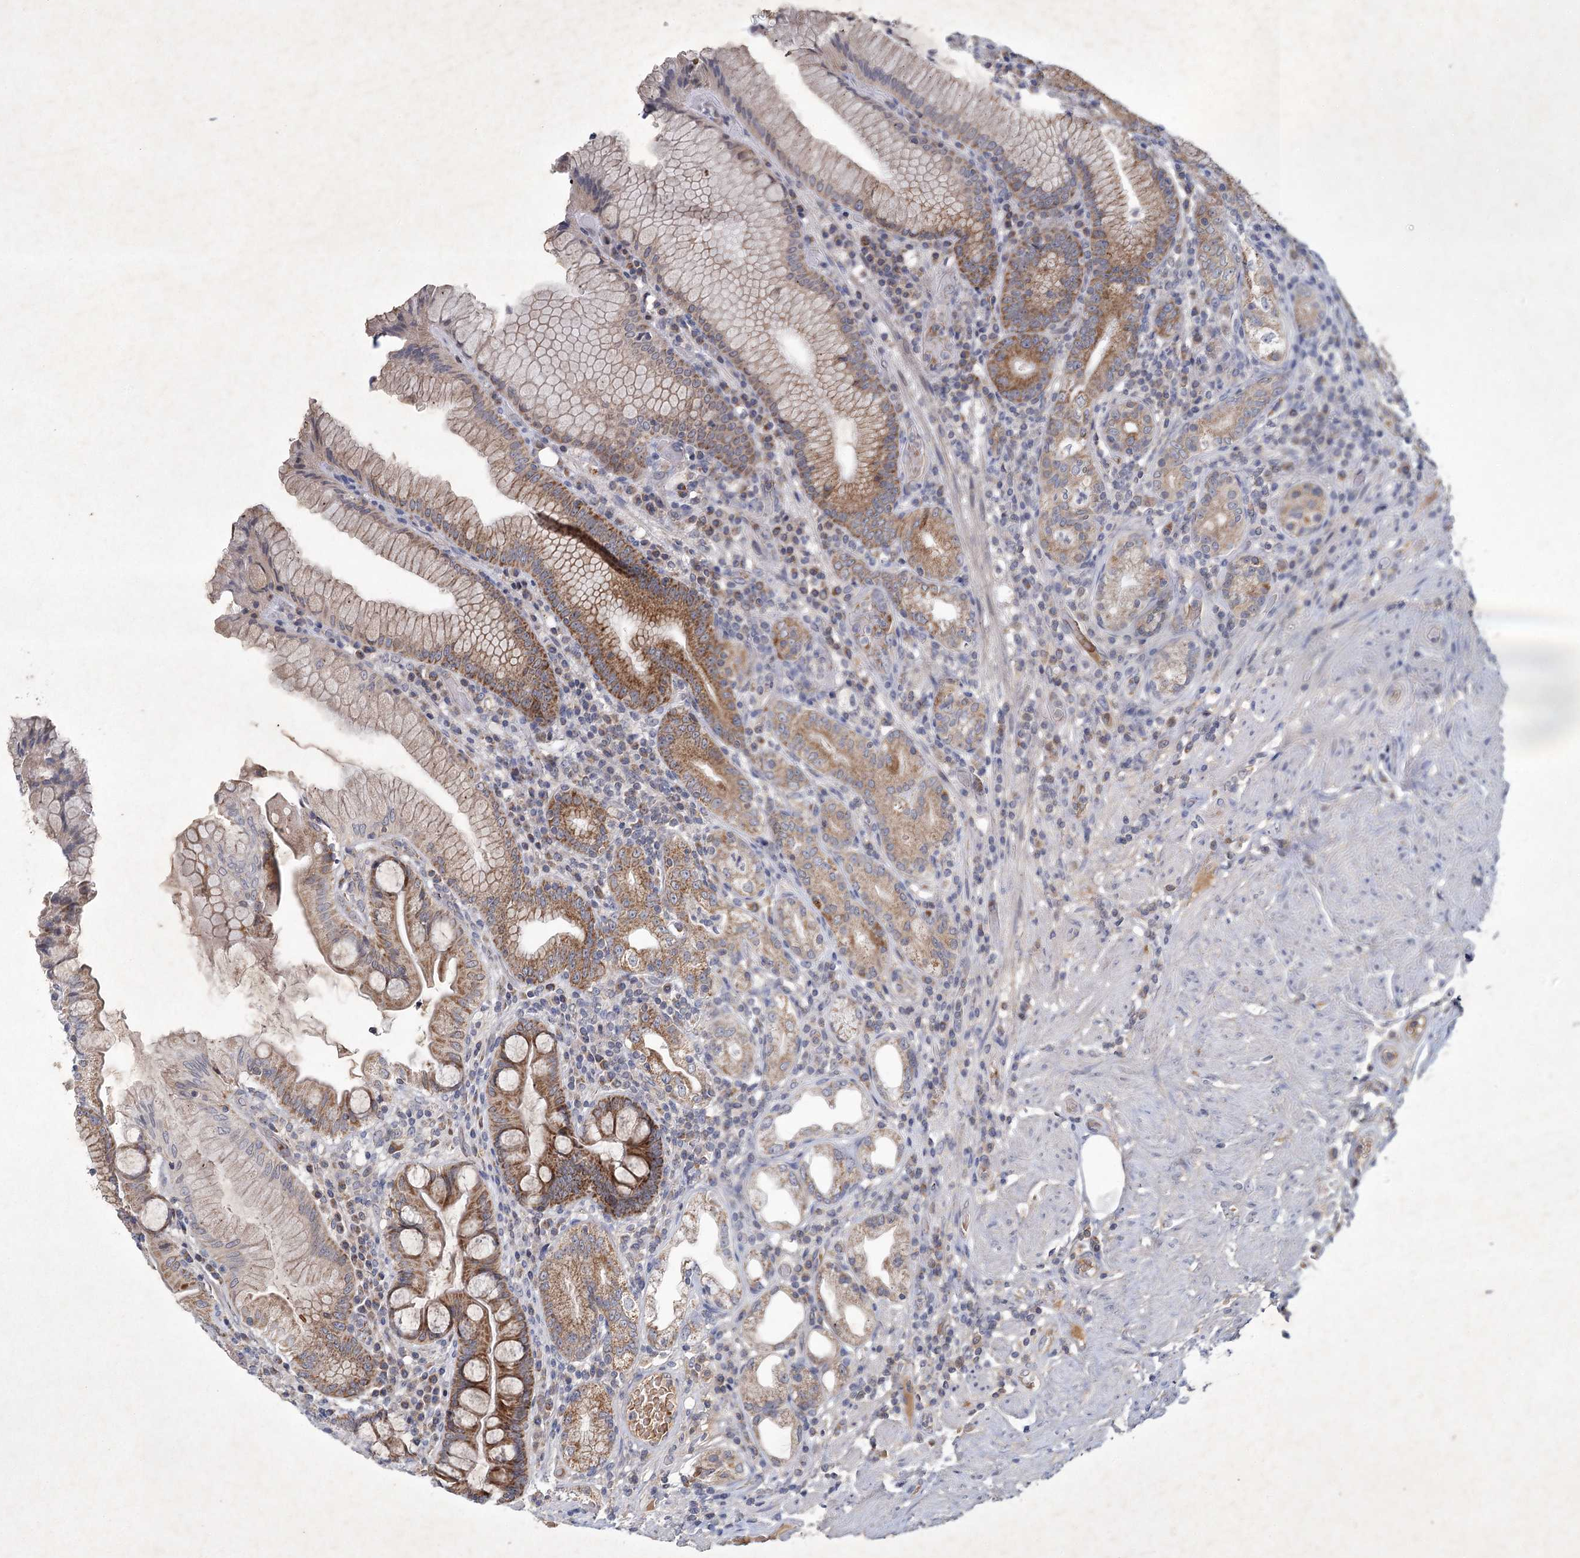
{"staining": {"intensity": "moderate", "quantity": ">75%", "location": "cytoplasmic/membranous"}, "tissue": "stomach", "cell_type": "Glandular cells", "image_type": "normal", "snomed": [{"axis": "morphology", "description": "Normal tissue, NOS"}, {"axis": "topography", "description": "Stomach, upper"}, {"axis": "topography", "description": "Stomach, lower"}], "caption": "IHC staining of normal stomach, which exhibits medium levels of moderate cytoplasmic/membranous expression in about >75% of glandular cells indicating moderate cytoplasmic/membranous protein expression. The staining was performed using DAB (brown) for protein detection and nuclei were counterstained in hematoxylin (blue).", "gene": "MRPL44", "patient": {"sex": "female", "age": 76}}